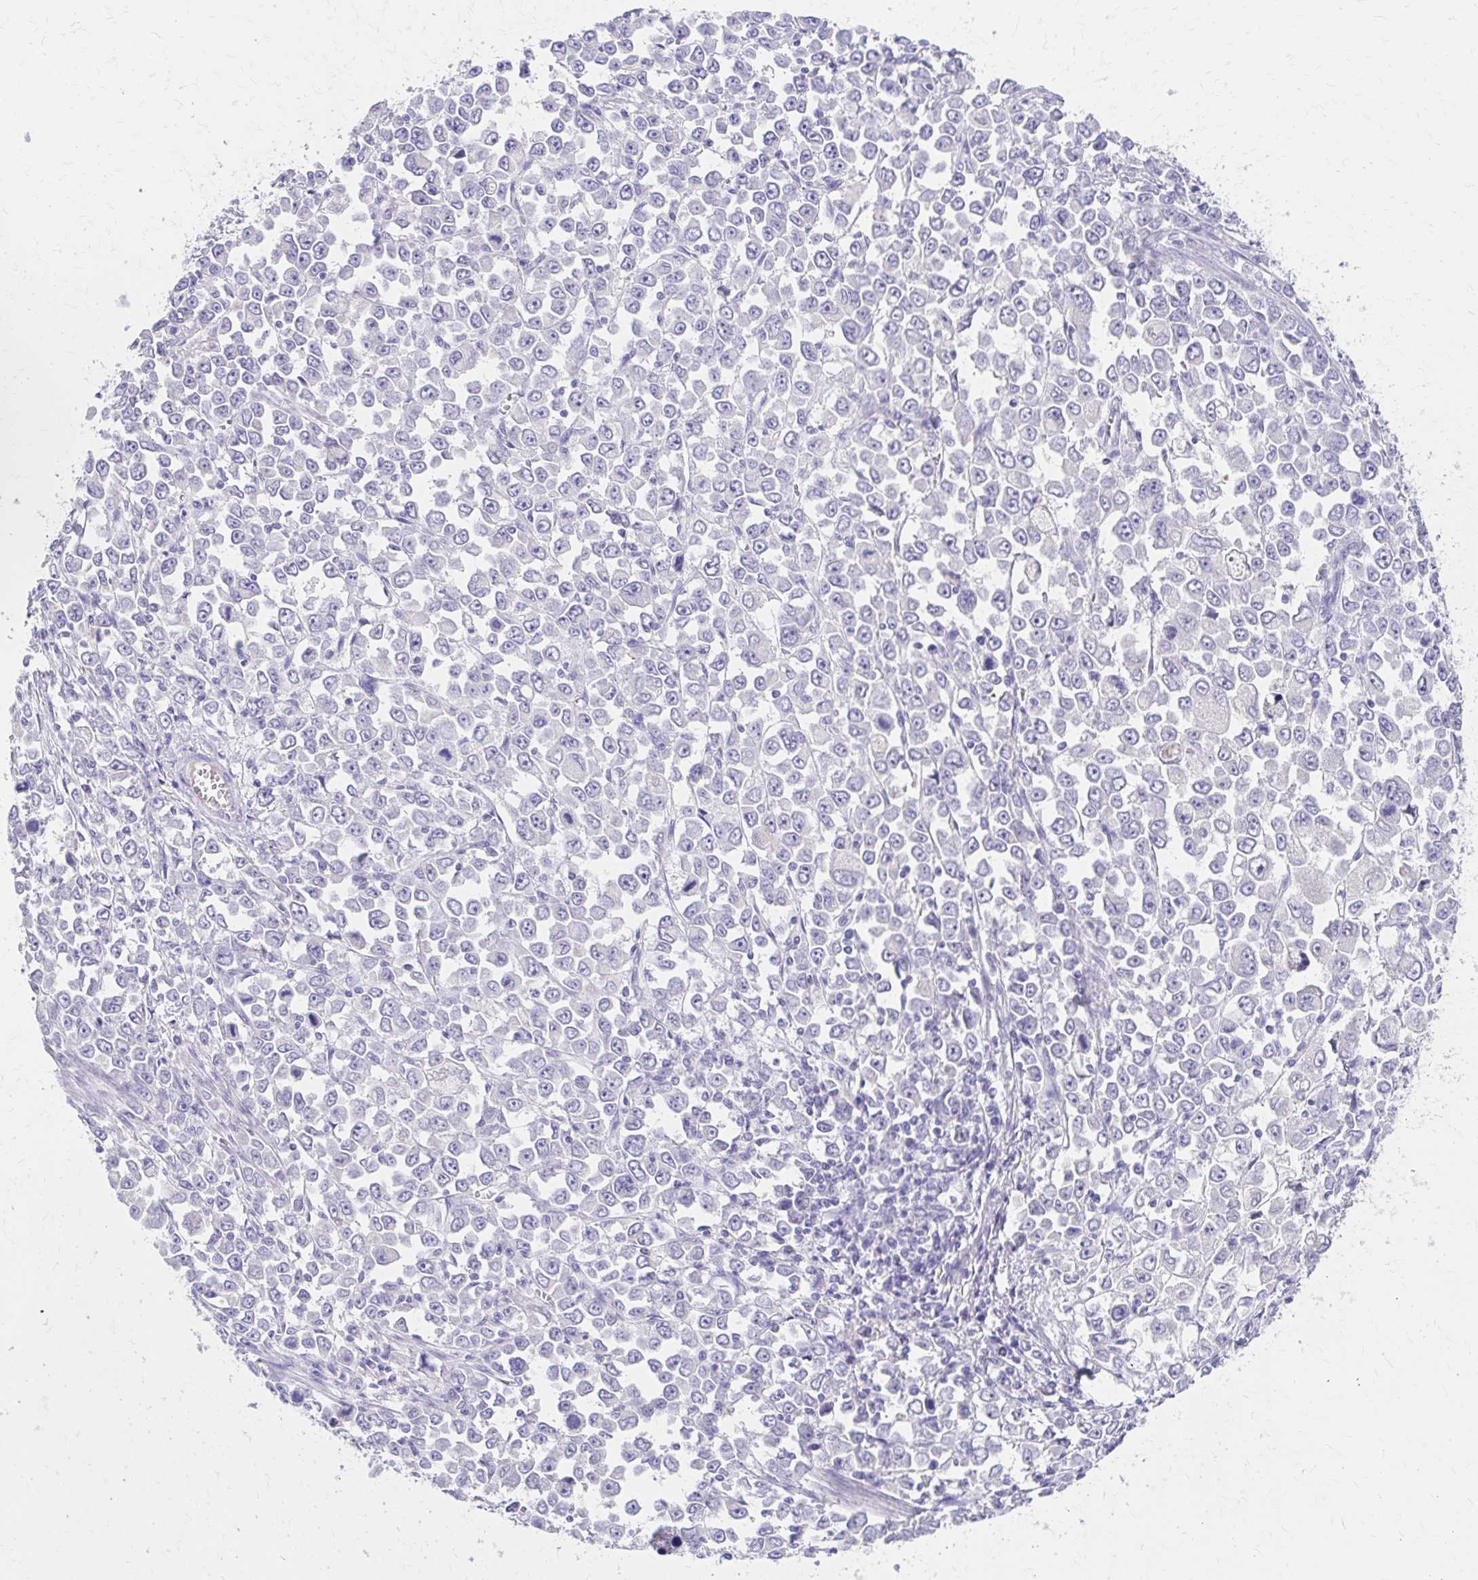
{"staining": {"intensity": "negative", "quantity": "none", "location": "none"}, "tissue": "stomach cancer", "cell_type": "Tumor cells", "image_type": "cancer", "snomed": [{"axis": "morphology", "description": "Adenocarcinoma, NOS"}, {"axis": "topography", "description": "Stomach, upper"}], "caption": "The histopathology image displays no staining of tumor cells in stomach cancer.", "gene": "AZGP1", "patient": {"sex": "male", "age": 70}}